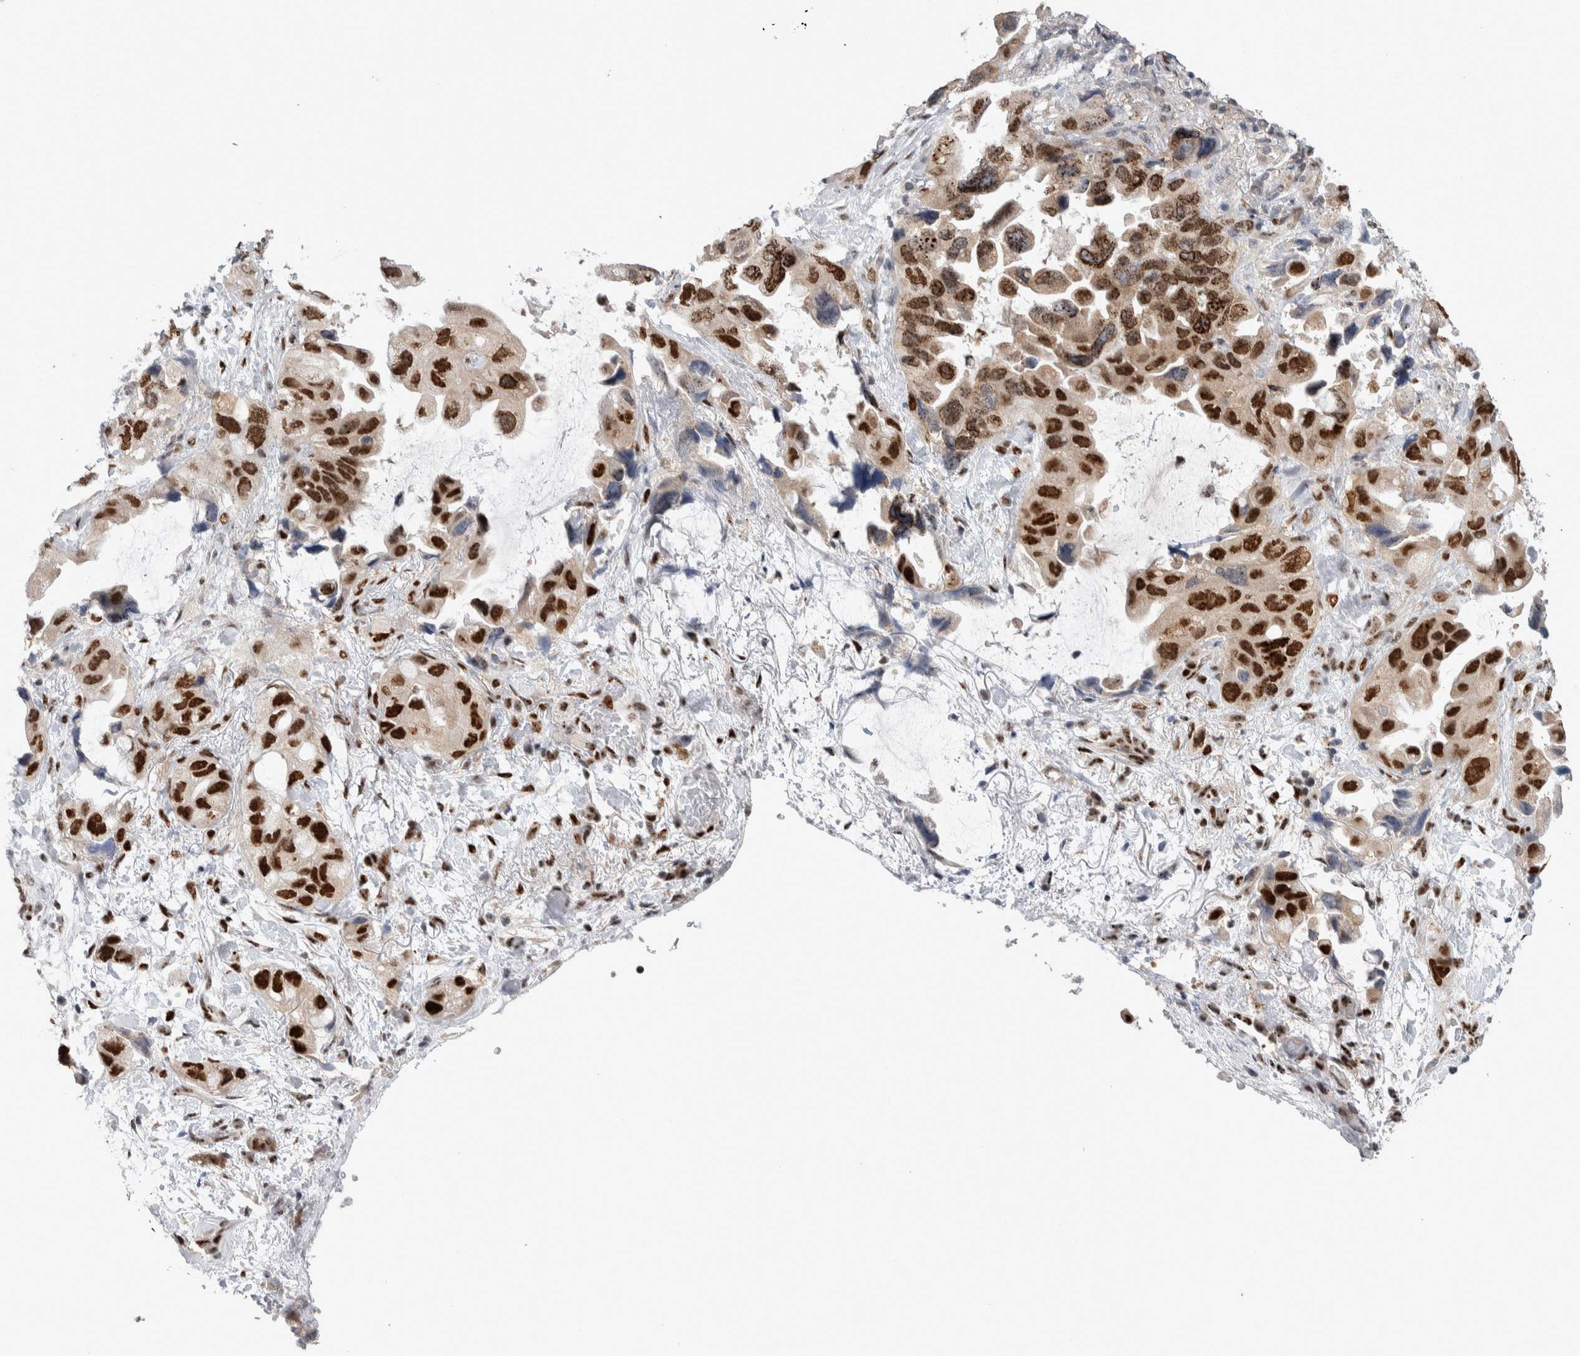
{"staining": {"intensity": "strong", "quantity": "25%-75%", "location": "nuclear"}, "tissue": "lung cancer", "cell_type": "Tumor cells", "image_type": "cancer", "snomed": [{"axis": "morphology", "description": "Squamous cell carcinoma, NOS"}, {"axis": "topography", "description": "Lung"}], "caption": "Lung cancer (squamous cell carcinoma) stained with a brown dye exhibits strong nuclear positive staining in approximately 25%-75% of tumor cells.", "gene": "TAX1BP1", "patient": {"sex": "female", "age": 73}}